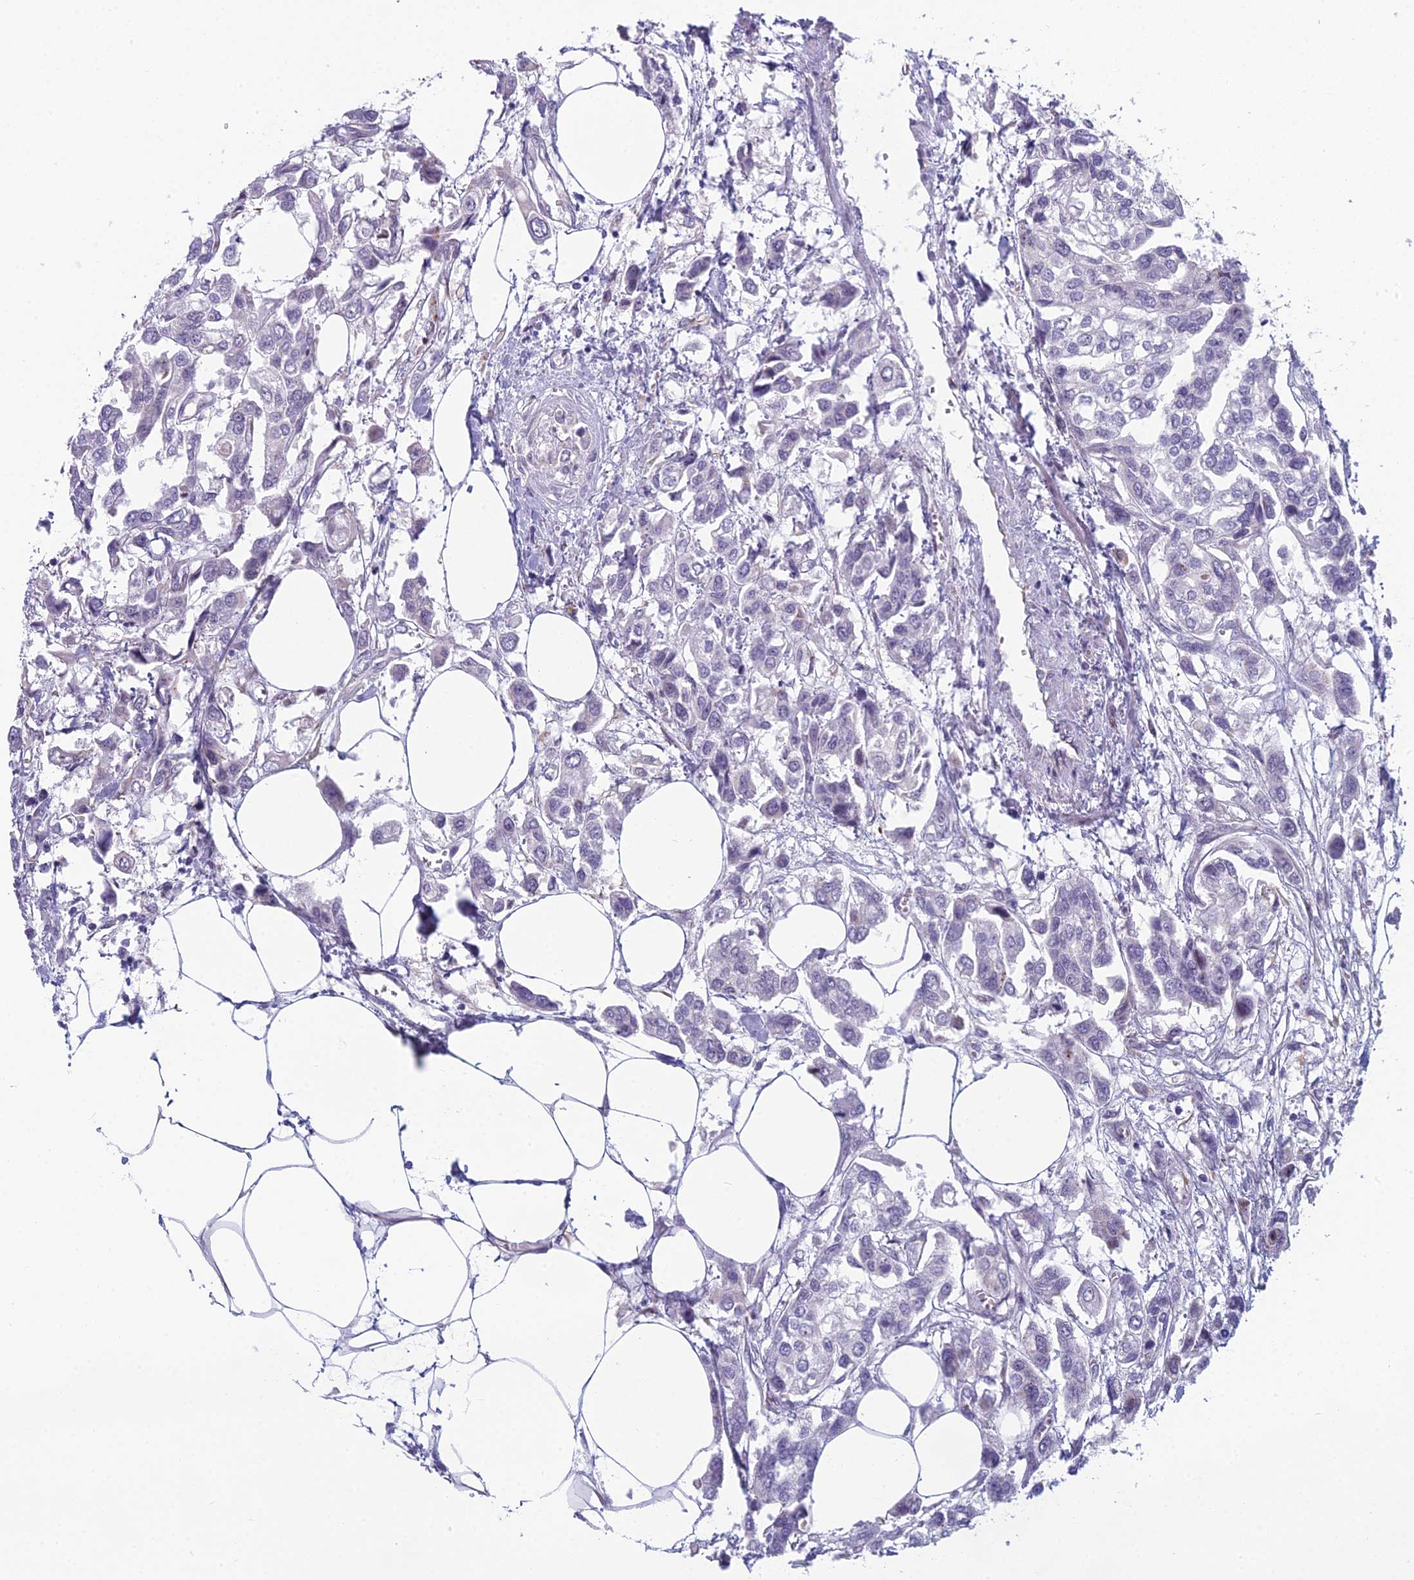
{"staining": {"intensity": "negative", "quantity": "none", "location": "none"}, "tissue": "urothelial cancer", "cell_type": "Tumor cells", "image_type": "cancer", "snomed": [{"axis": "morphology", "description": "Urothelial carcinoma, High grade"}, {"axis": "topography", "description": "Urinary bladder"}], "caption": "Protein analysis of urothelial cancer displays no significant positivity in tumor cells.", "gene": "NOC2L", "patient": {"sex": "male", "age": 67}}